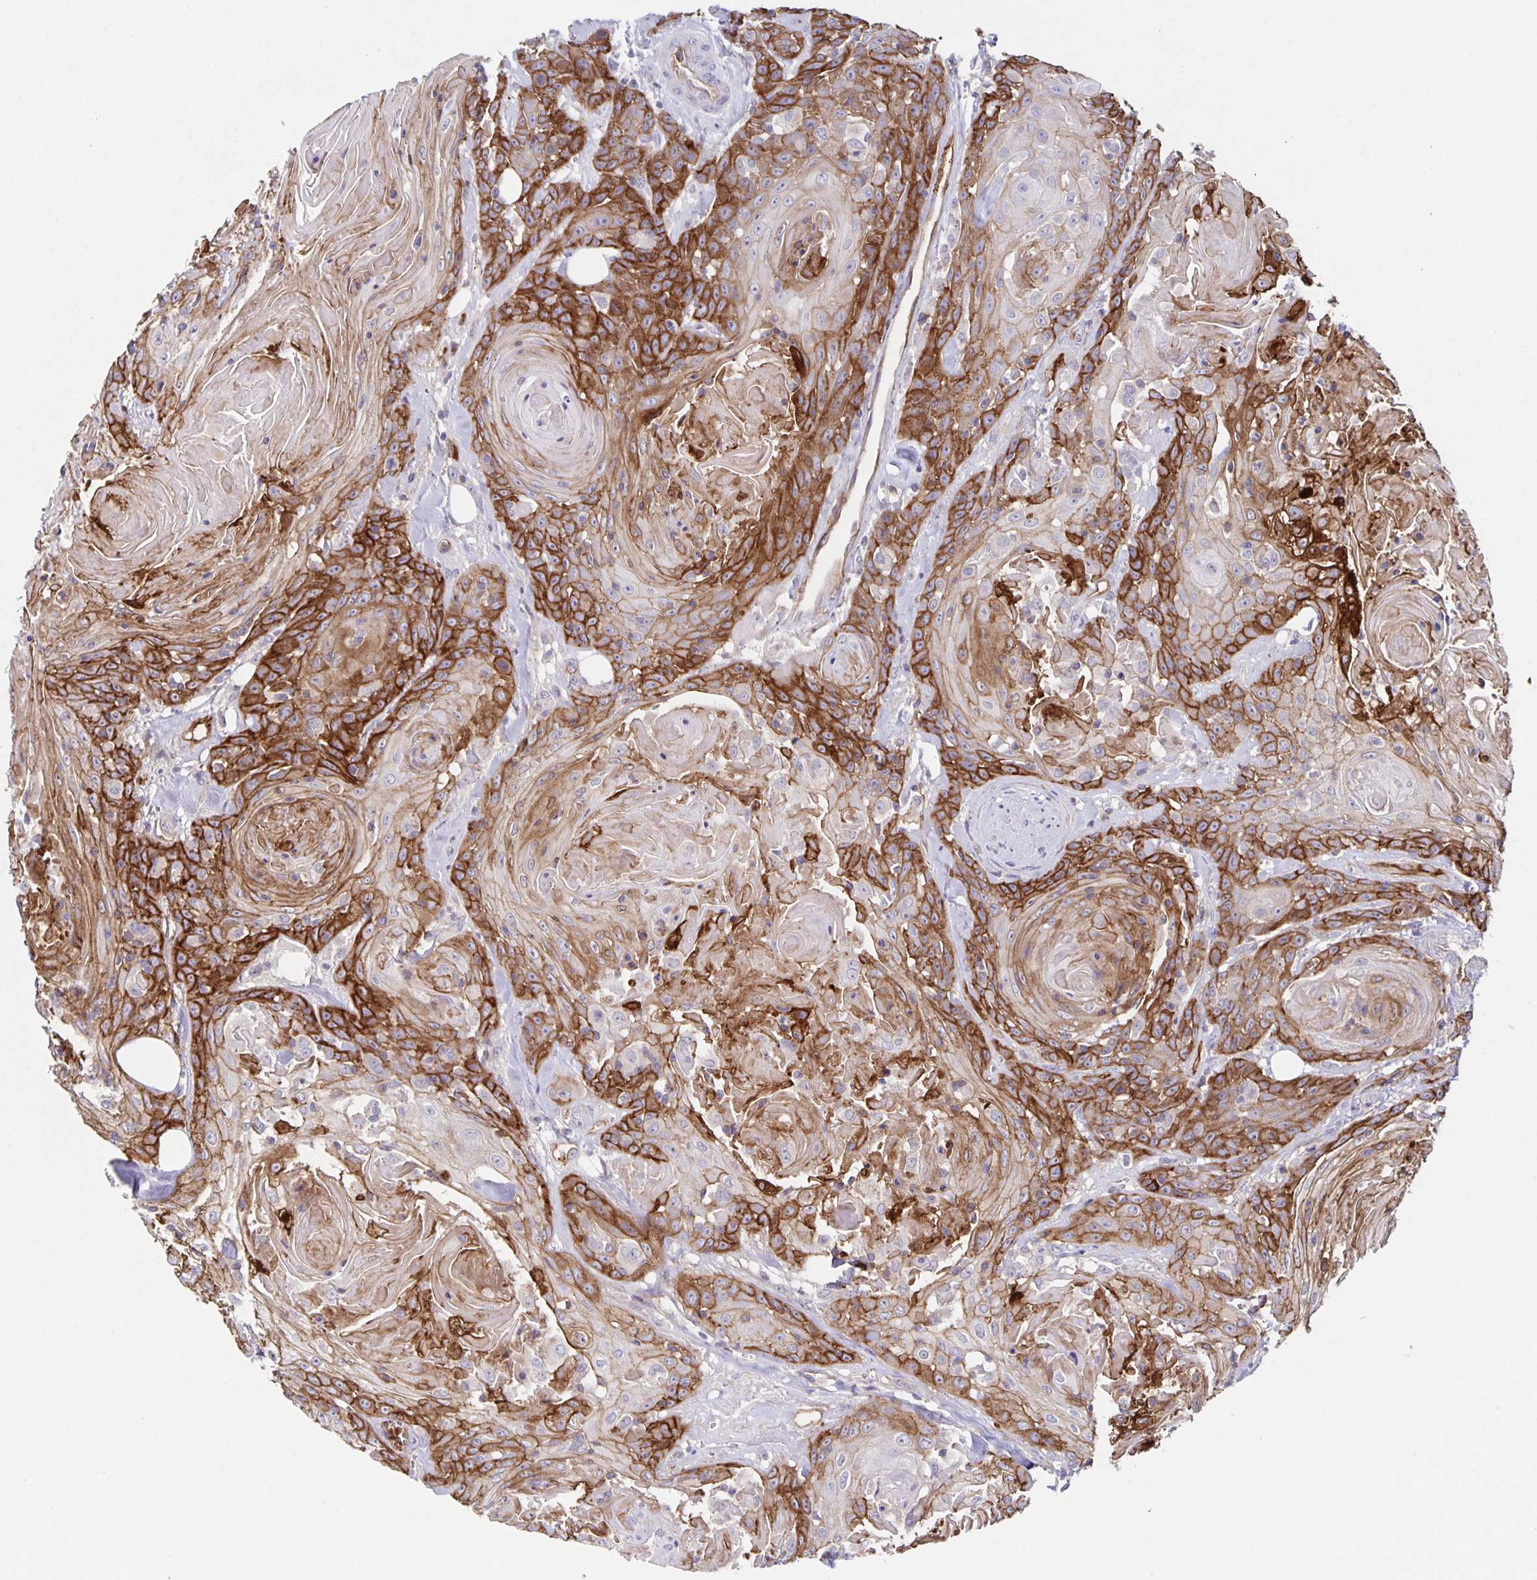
{"staining": {"intensity": "strong", "quantity": "25%-75%", "location": "cytoplasmic/membranous"}, "tissue": "head and neck cancer", "cell_type": "Tumor cells", "image_type": "cancer", "snomed": [{"axis": "morphology", "description": "Squamous cell carcinoma, NOS"}, {"axis": "topography", "description": "Head-Neck"}], "caption": "Strong cytoplasmic/membranous expression for a protein is appreciated in approximately 25%-75% of tumor cells of head and neck cancer (squamous cell carcinoma) using IHC.", "gene": "ITGA2", "patient": {"sex": "female", "age": 84}}